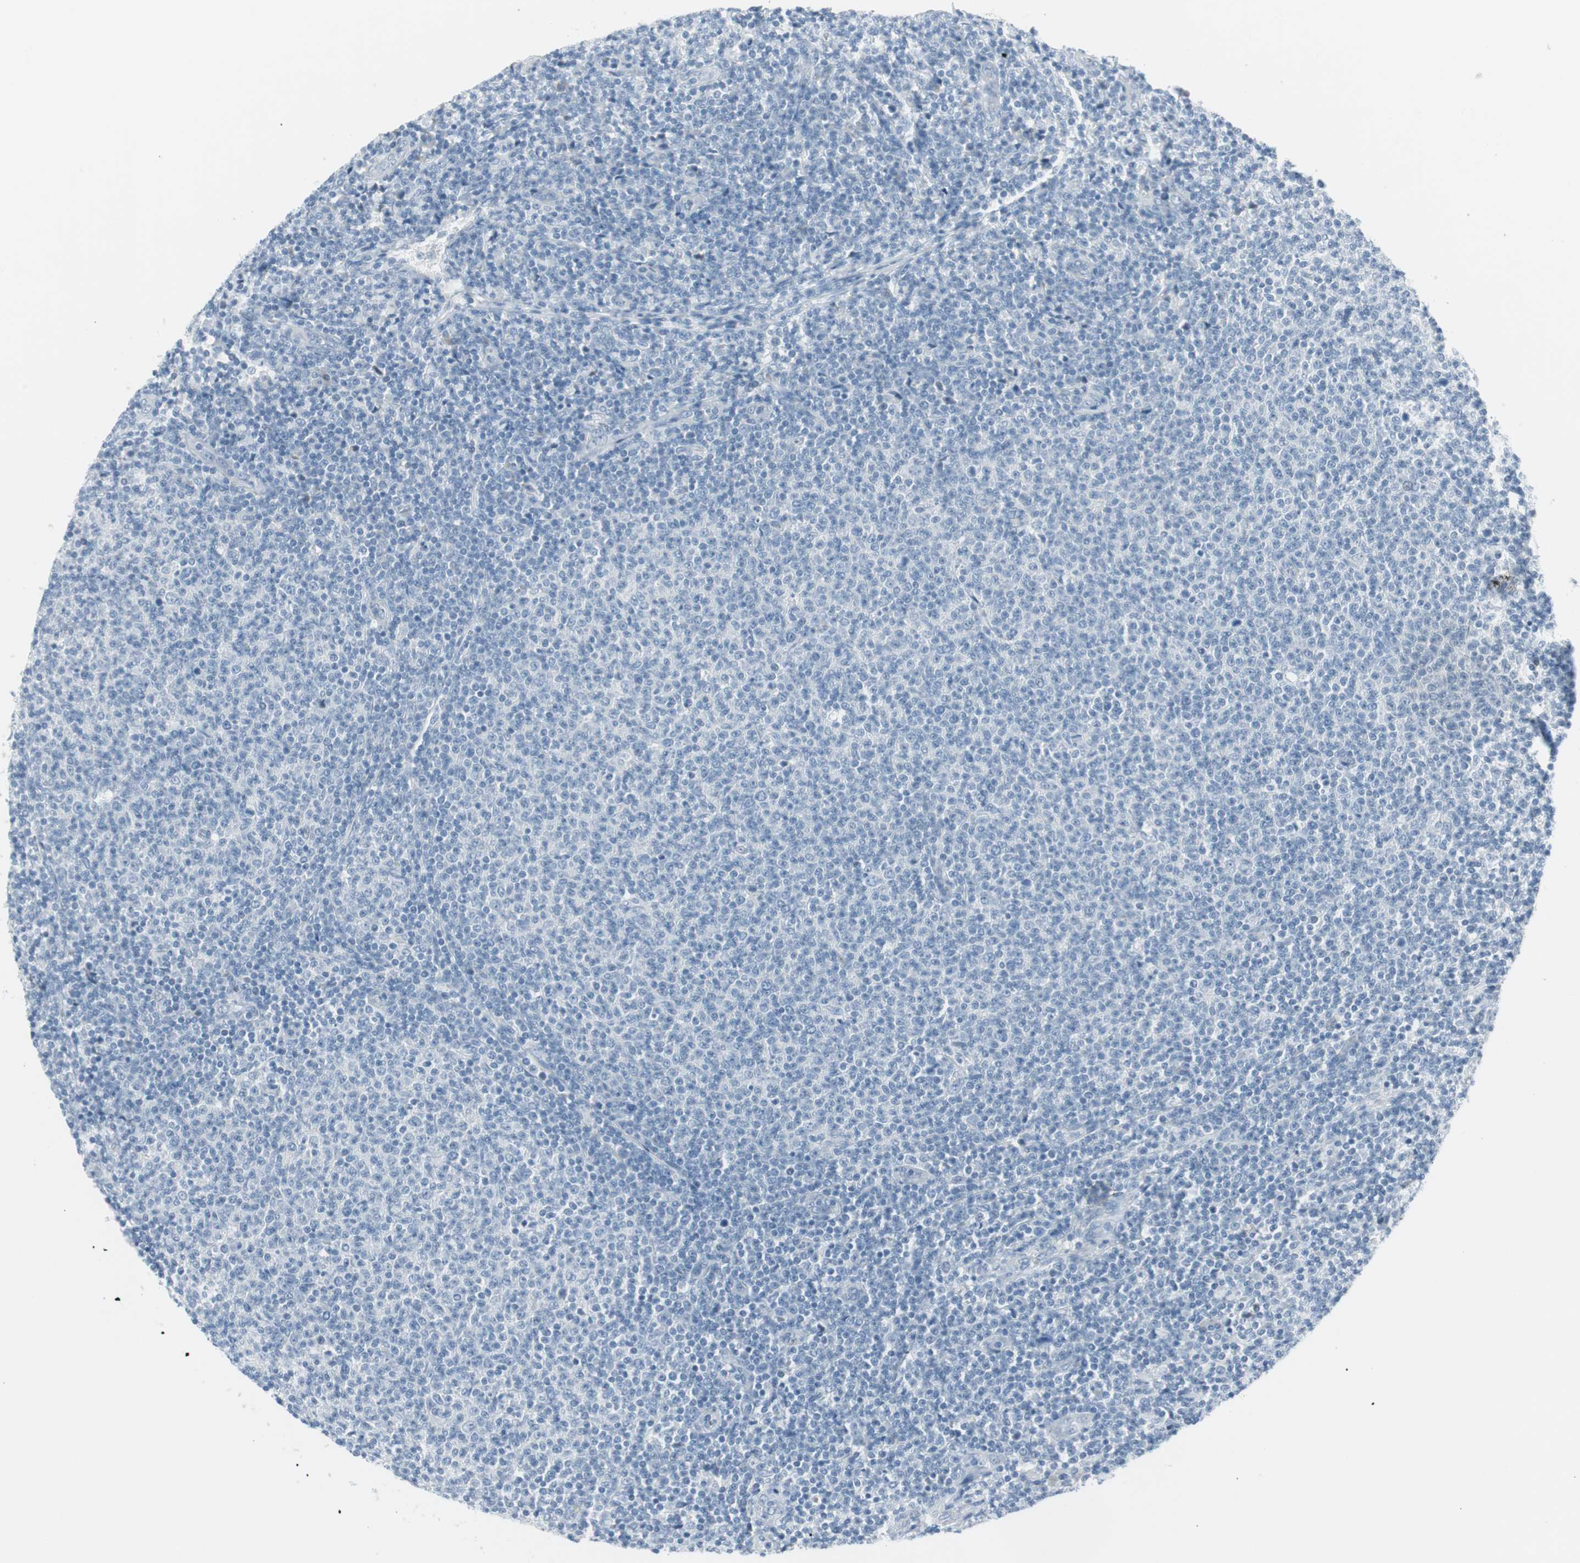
{"staining": {"intensity": "negative", "quantity": "none", "location": "none"}, "tissue": "lymphoma", "cell_type": "Tumor cells", "image_type": "cancer", "snomed": [{"axis": "morphology", "description": "Malignant lymphoma, non-Hodgkin's type, Low grade"}, {"axis": "topography", "description": "Lymph node"}], "caption": "This is a photomicrograph of IHC staining of lymphoma, which shows no positivity in tumor cells.", "gene": "AGR2", "patient": {"sex": "male", "age": 66}}